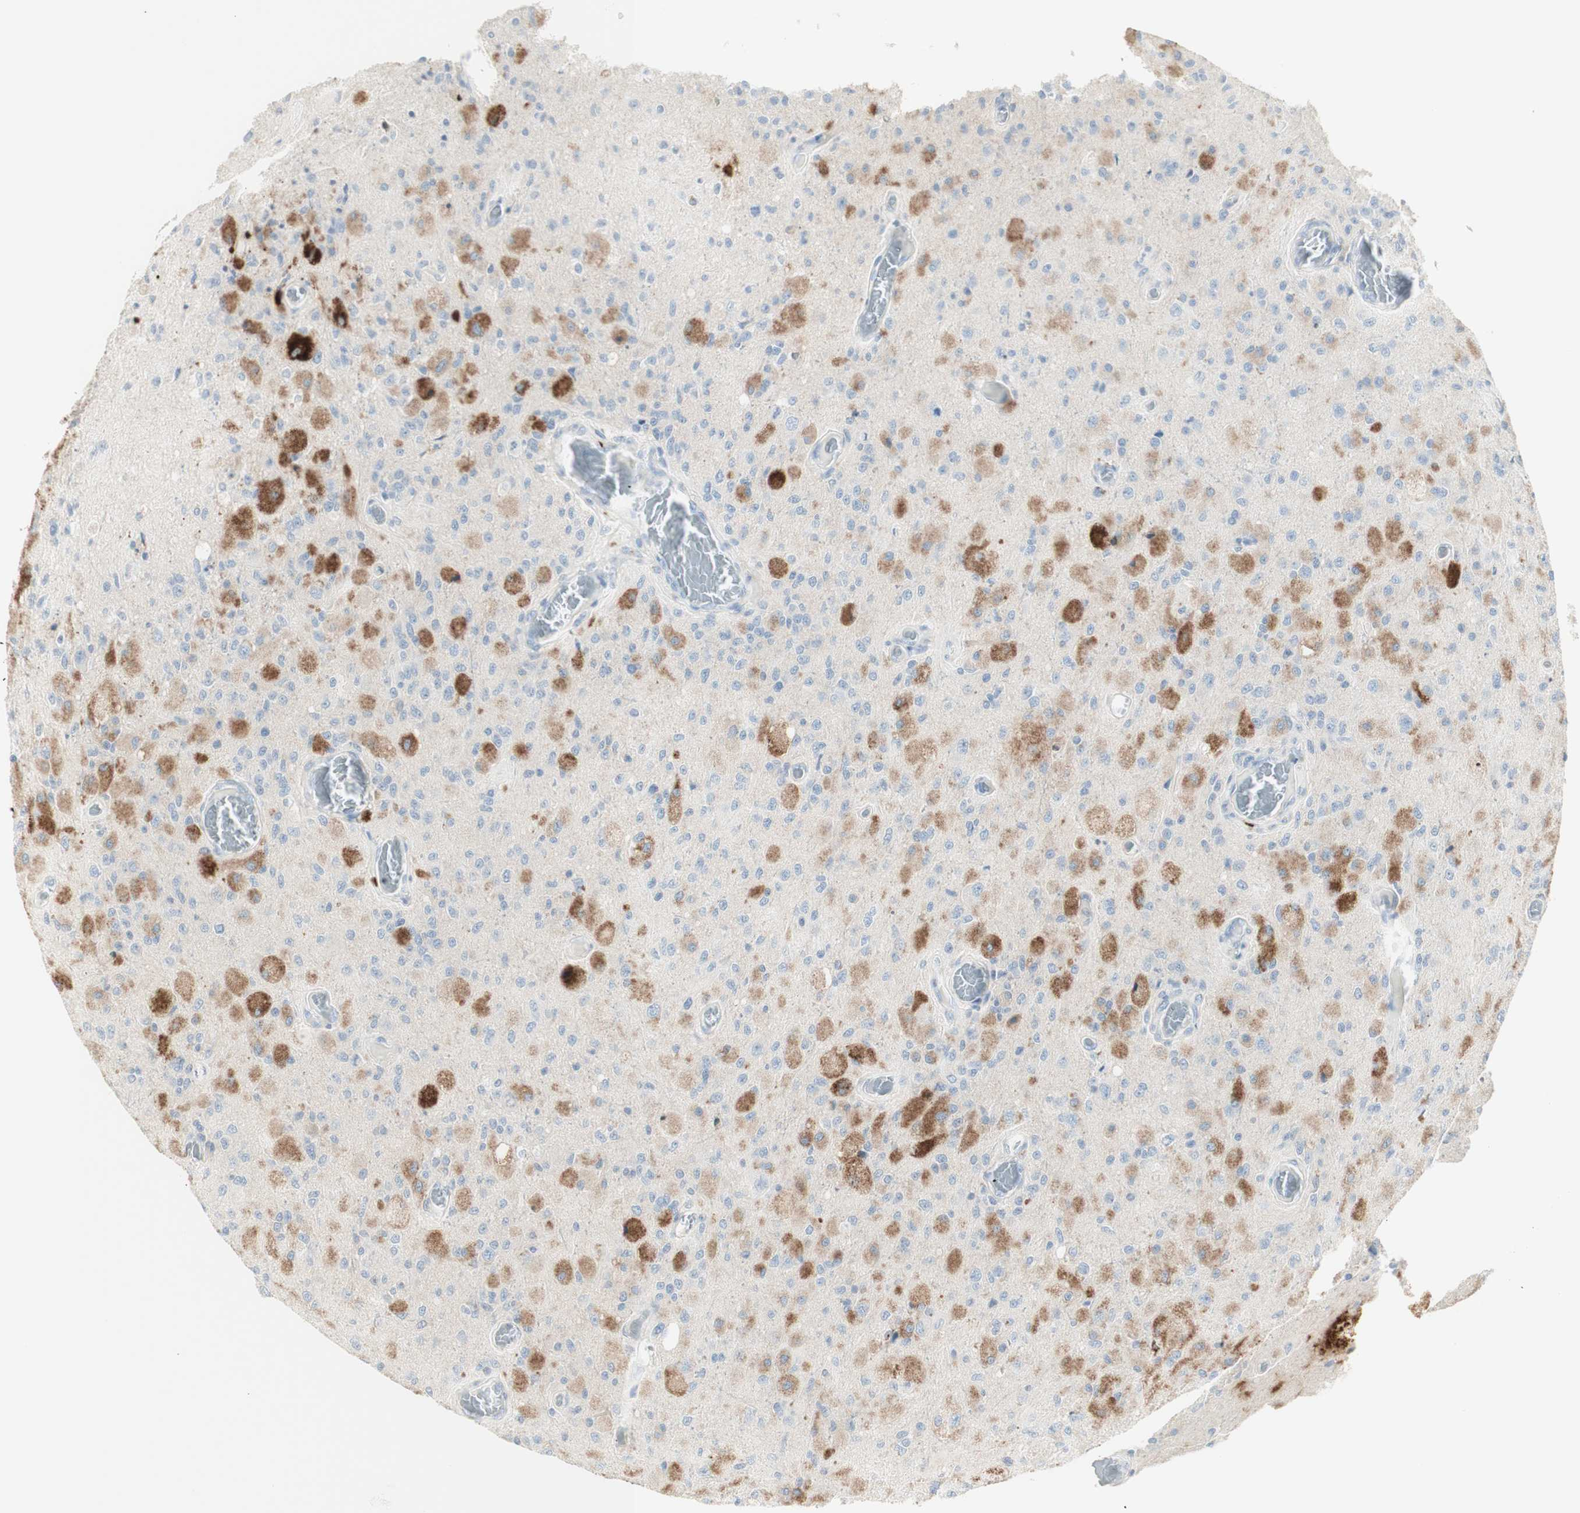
{"staining": {"intensity": "strong", "quantity": "25%-75%", "location": "cytoplasmic/membranous"}, "tissue": "glioma", "cell_type": "Tumor cells", "image_type": "cancer", "snomed": [{"axis": "morphology", "description": "Normal tissue, NOS"}, {"axis": "morphology", "description": "Glioma, malignant, High grade"}, {"axis": "topography", "description": "Cerebral cortex"}], "caption": "Protein staining of high-grade glioma (malignant) tissue exhibits strong cytoplasmic/membranous staining in approximately 25%-75% of tumor cells.", "gene": "MDK", "patient": {"sex": "male", "age": 77}}